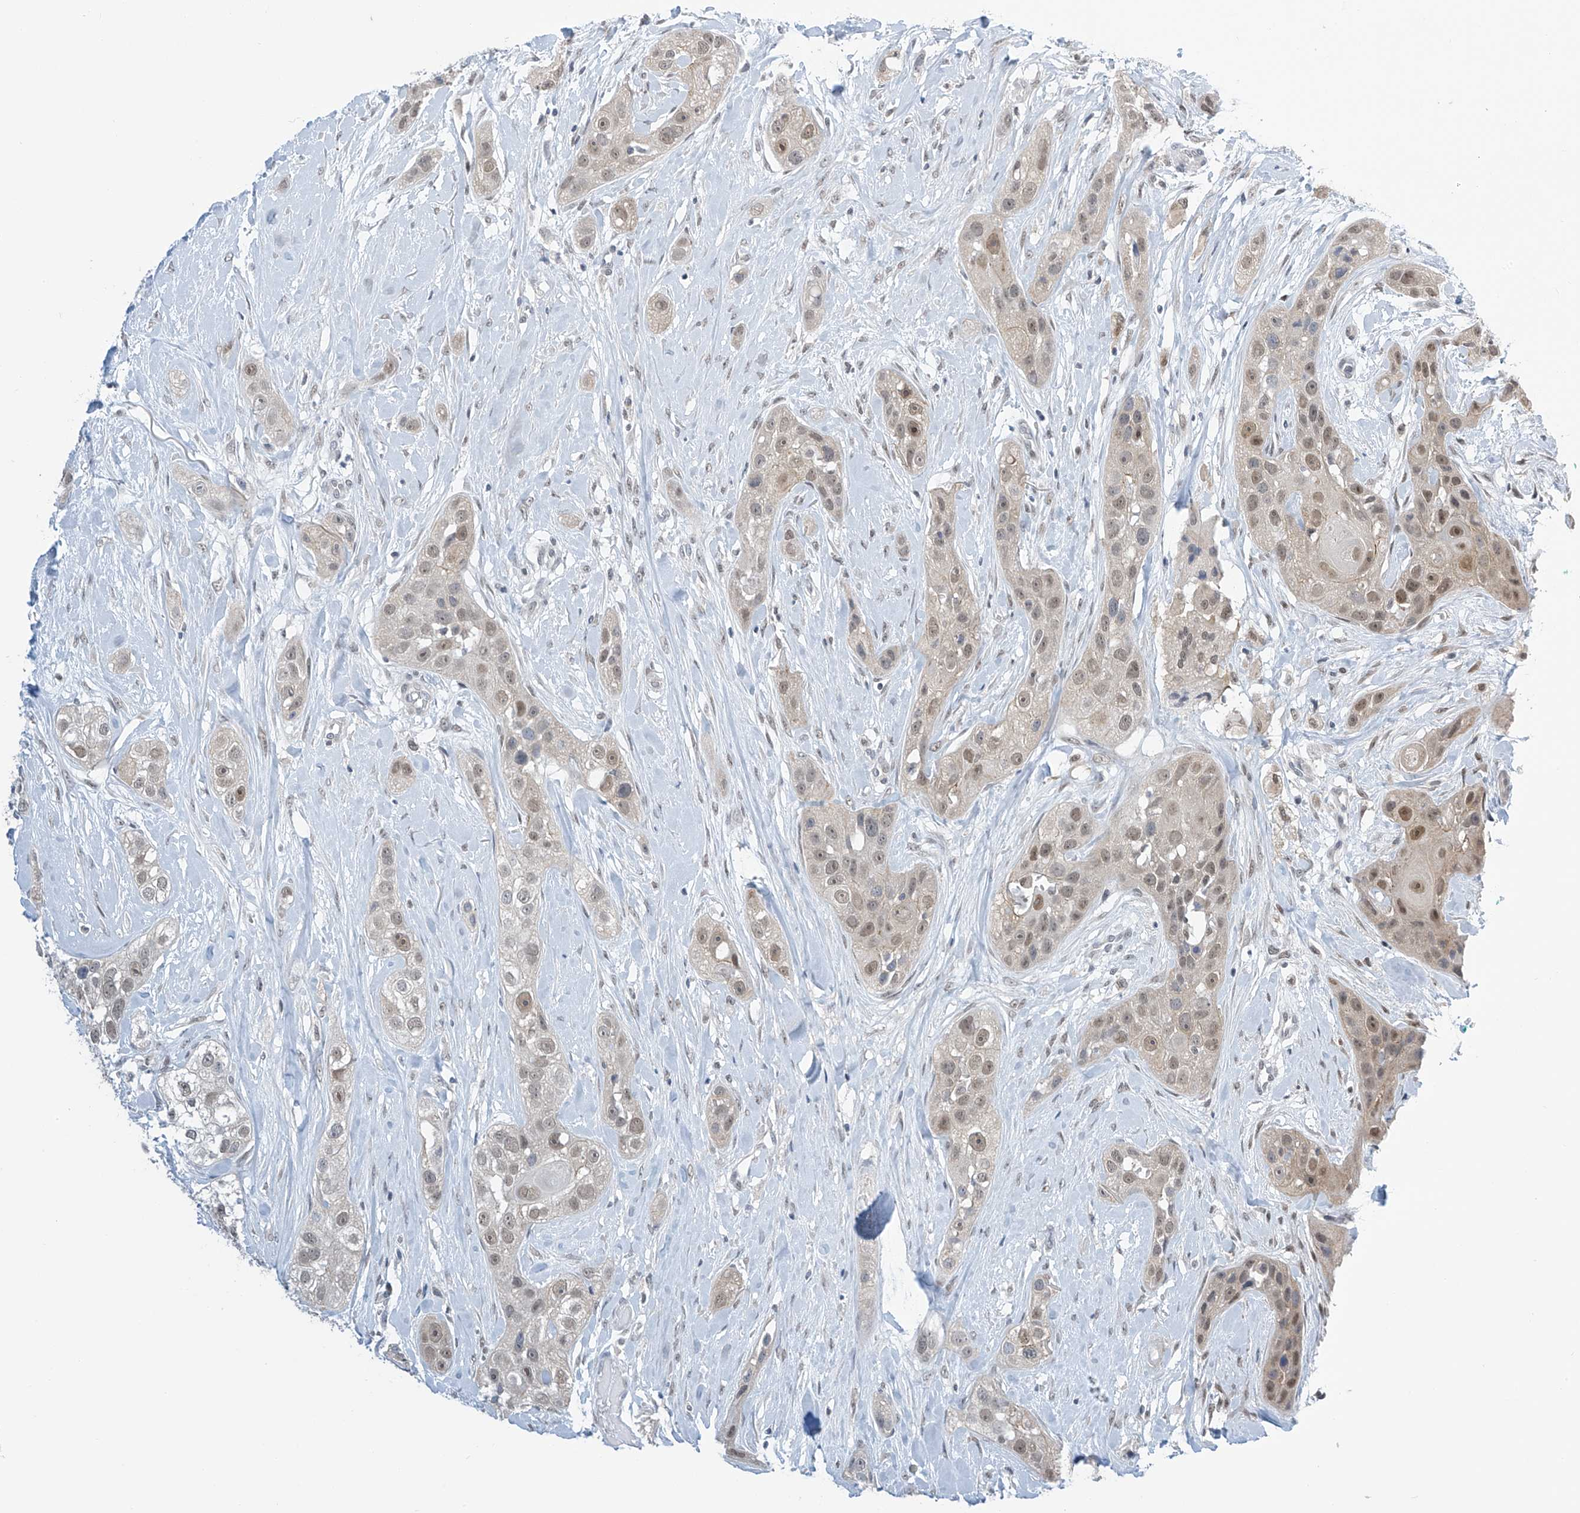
{"staining": {"intensity": "moderate", "quantity": "25%-75%", "location": "nuclear"}, "tissue": "head and neck cancer", "cell_type": "Tumor cells", "image_type": "cancer", "snomed": [{"axis": "morphology", "description": "Normal tissue, NOS"}, {"axis": "morphology", "description": "Squamous cell carcinoma, NOS"}, {"axis": "topography", "description": "Skeletal muscle"}, {"axis": "topography", "description": "Head-Neck"}], "caption": "A high-resolution histopathology image shows IHC staining of squamous cell carcinoma (head and neck), which displays moderate nuclear positivity in about 25%-75% of tumor cells.", "gene": "APLF", "patient": {"sex": "male", "age": 51}}